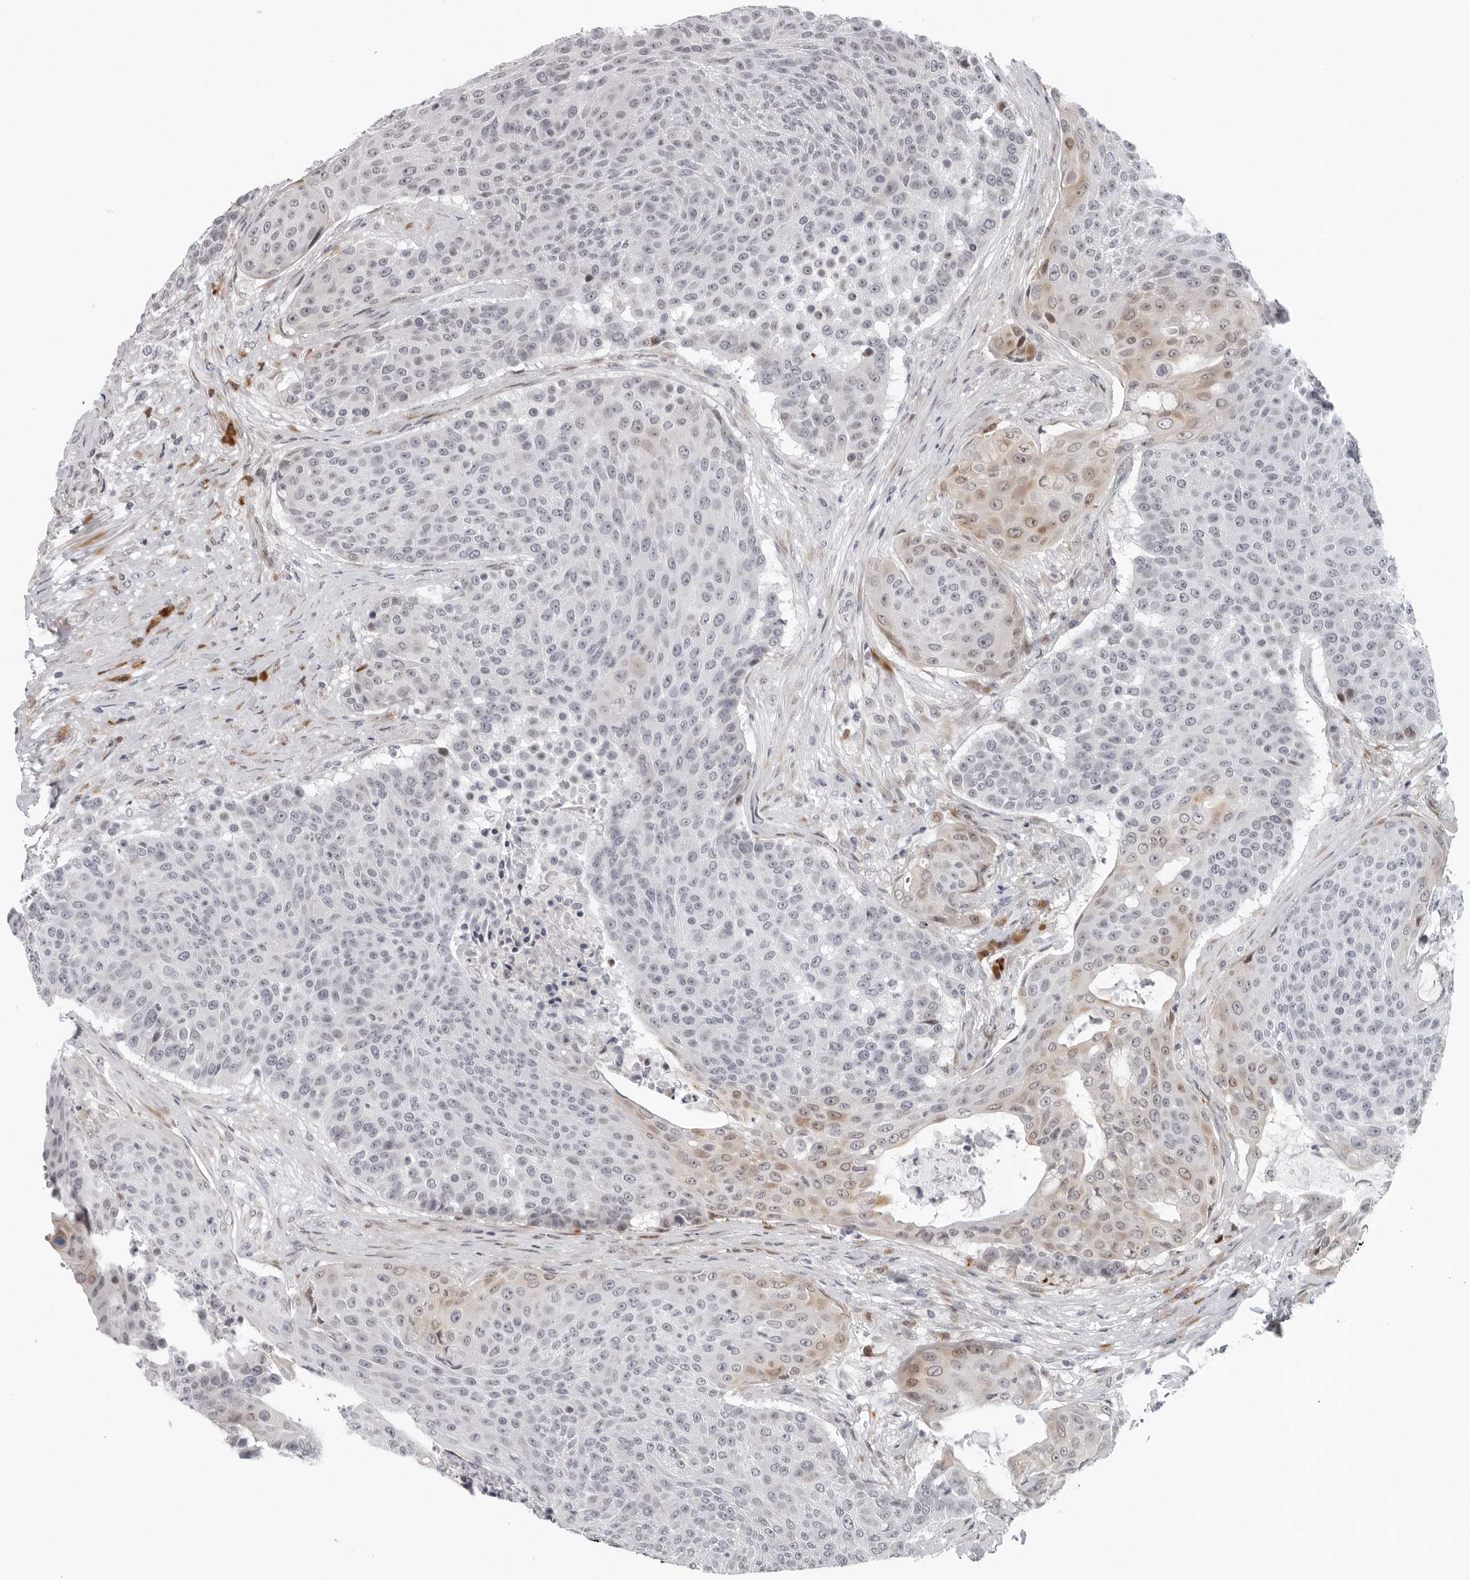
{"staining": {"intensity": "weak", "quantity": "25%-75%", "location": "cytoplasmic/membranous"}, "tissue": "urothelial cancer", "cell_type": "Tumor cells", "image_type": "cancer", "snomed": [{"axis": "morphology", "description": "Urothelial carcinoma, High grade"}, {"axis": "topography", "description": "Urinary bladder"}], "caption": "Immunohistochemical staining of human urothelial carcinoma (high-grade) exhibits low levels of weak cytoplasmic/membranous expression in approximately 25%-75% of tumor cells.", "gene": "PIP4K2C", "patient": {"sex": "female", "age": 63}}